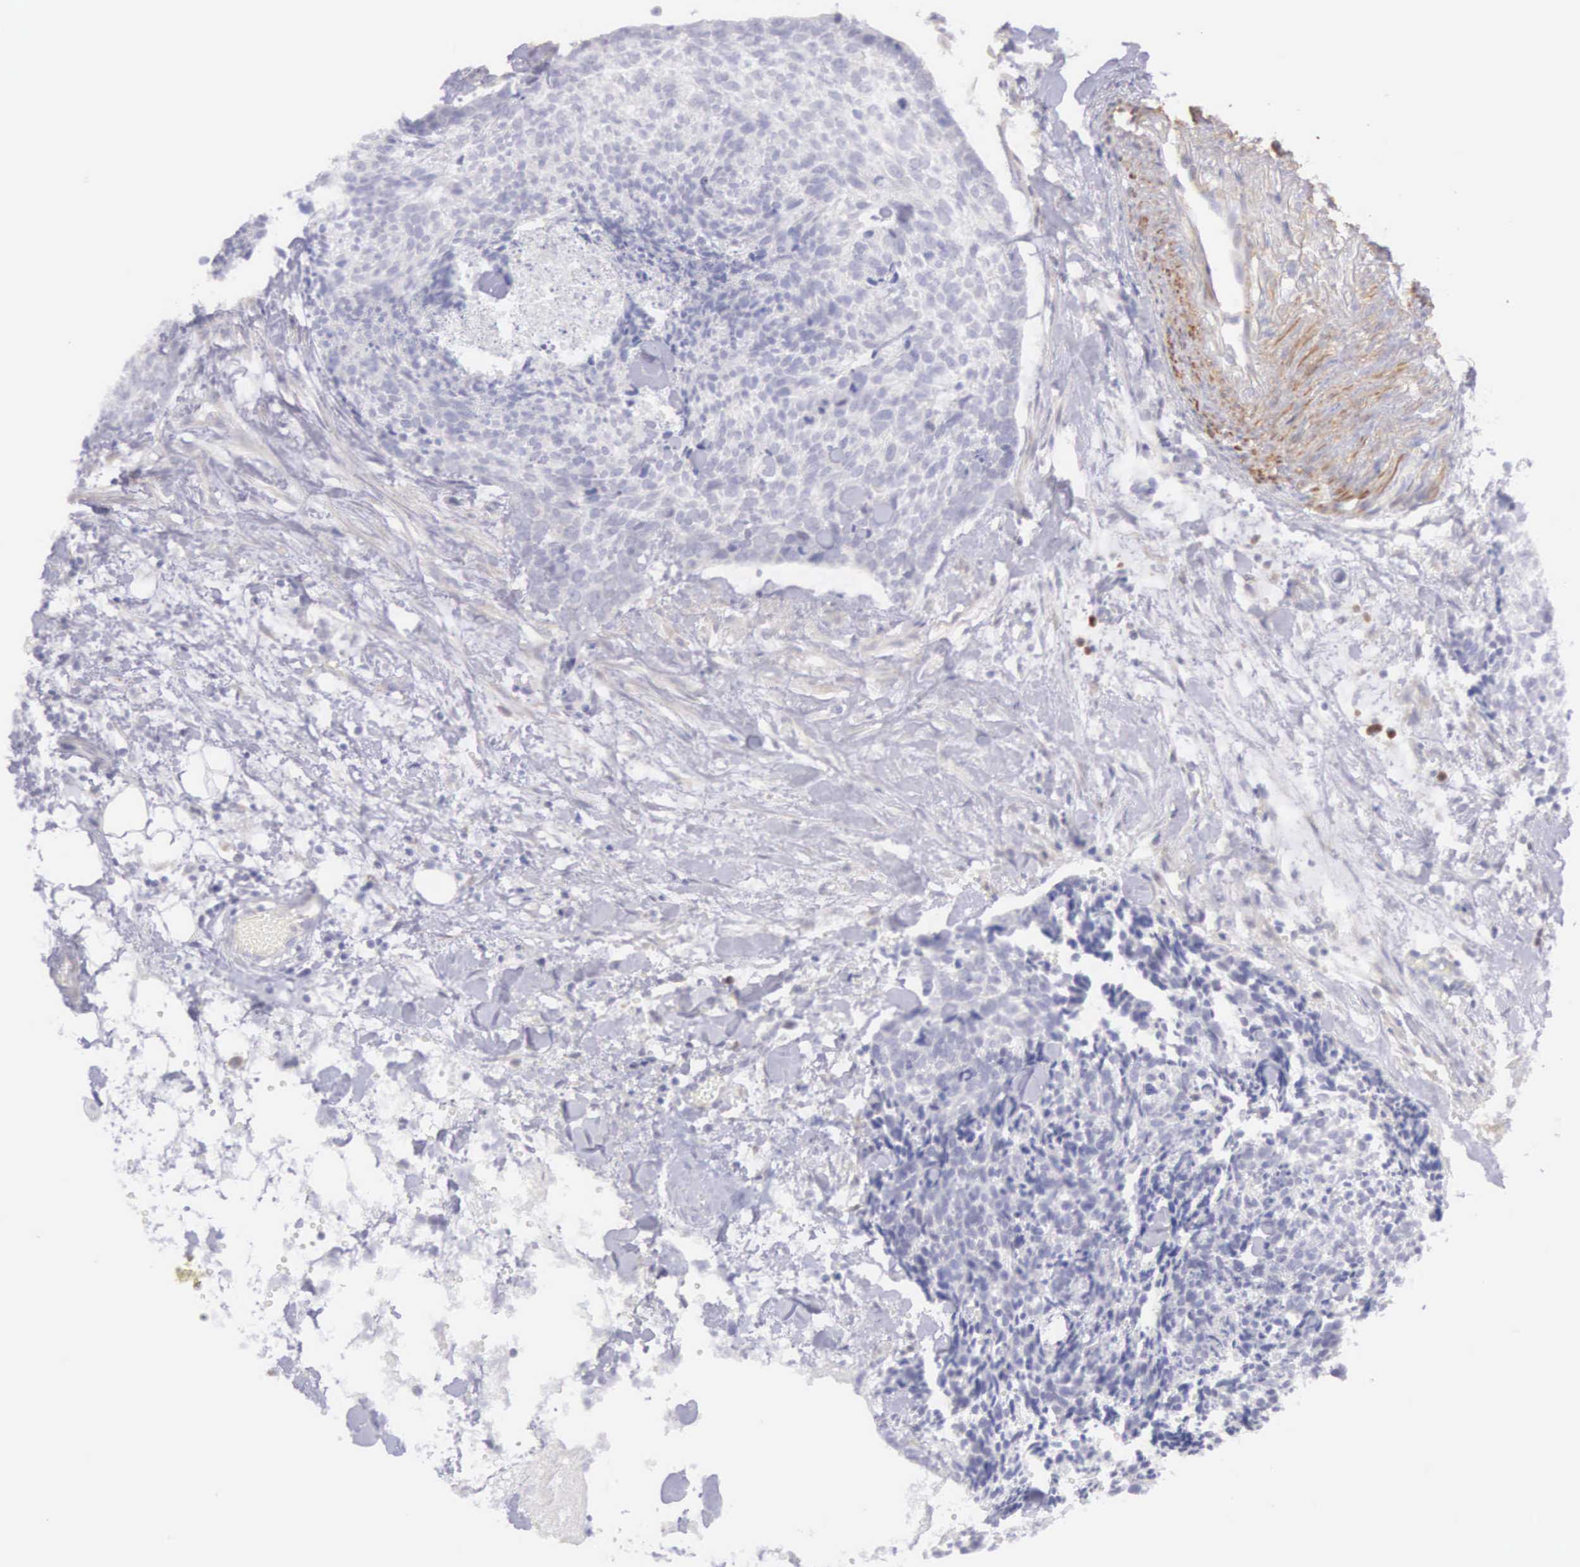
{"staining": {"intensity": "negative", "quantity": "none", "location": "none"}, "tissue": "head and neck cancer", "cell_type": "Tumor cells", "image_type": "cancer", "snomed": [{"axis": "morphology", "description": "Squamous cell carcinoma, NOS"}, {"axis": "topography", "description": "Salivary gland"}, {"axis": "topography", "description": "Head-Neck"}], "caption": "IHC histopathology image of squamous cell carcinoma (head and neck) stained for a protein (brown), which demonstrates no staining in tumor cells.", "gene": "ARFGAP3", "patient": {"sex": "male", "age": 70}}